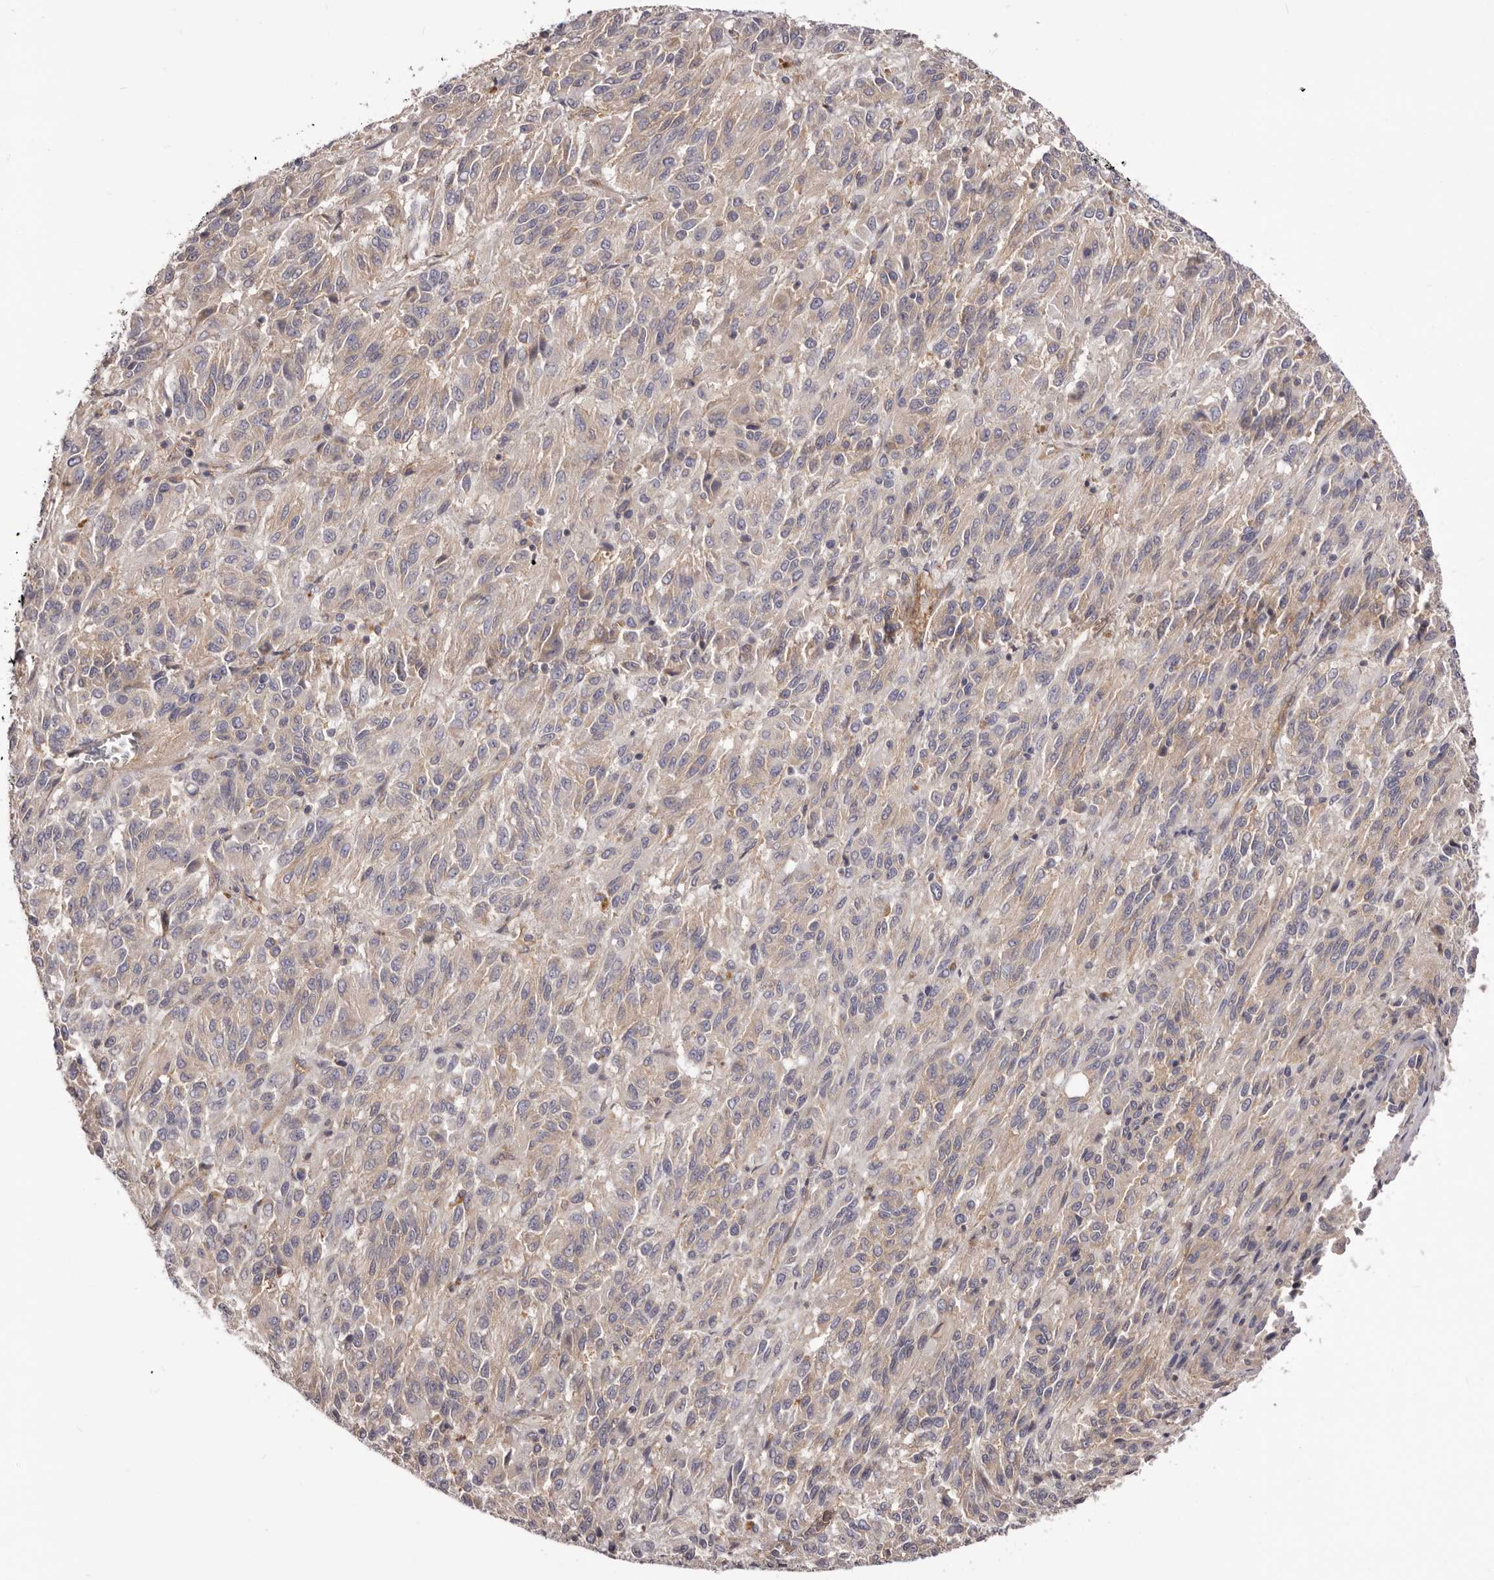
{"staining": {"intensity": "weak", "quantity": "<25%", "location": "cytoplasmic/membranous"}, "tissue": "melanoma", "cell_type": "Tumor cells", "image_type": "cancer", "snomed": [{"axis": "morphology", "description": "Malignant melanoma, Metastatic site"}, {"axis": "topography", "description": "Lung"}], "caption": "A high-resolution photomicrograph shows IHC staining of malignant melanoma (metastatic site), which displays no significant positivity in tumor cells. (Brightfield microscopy of DAB (3,3'-diaminobenzidine) immunohistochemistry (IHC) at high magnification).", "gene": "DMRT2", "patient": {"sex": "male", "age": 64}}